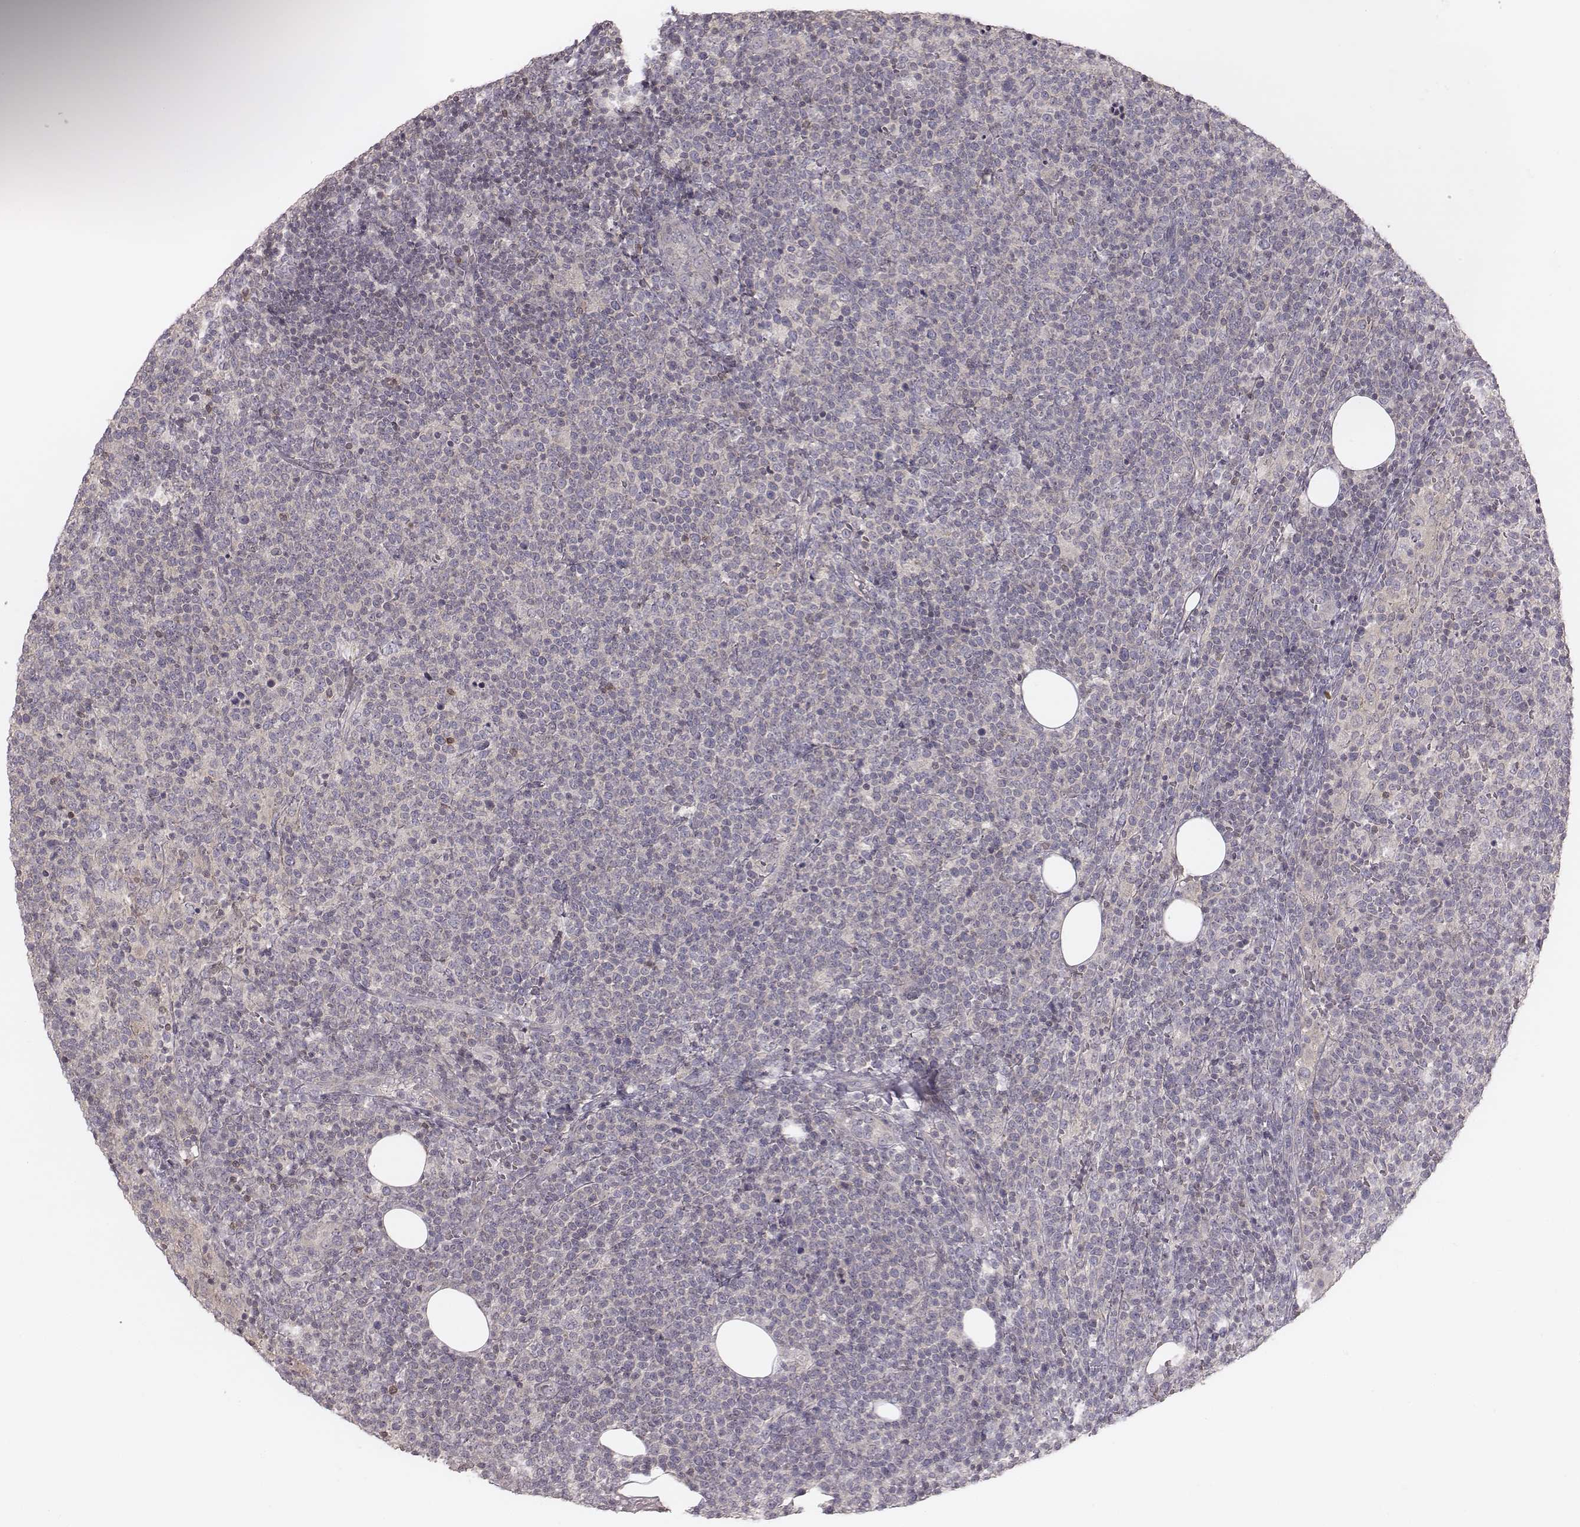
{"staining": {"intensity": "negative", "quantity": "none", "location": "none"}, "tissue": "lymphoma", "cell_type": "Tumor cells", "image_type": "cancer", "snomed": [{"axis": "morphology", "description": "Malignant lymphoma, non-Hodgkin's type, High grade"}, {"axis": "topography", "description": "Lymph node"}], "caption": "High-grade malignant lymphoma, non-Hodgkin's type stained for a protein using immunohistochemistry reveals no staining tumor cells.", "gene": "TDRD5", "patient": {"sex": "male", "age": 61}}